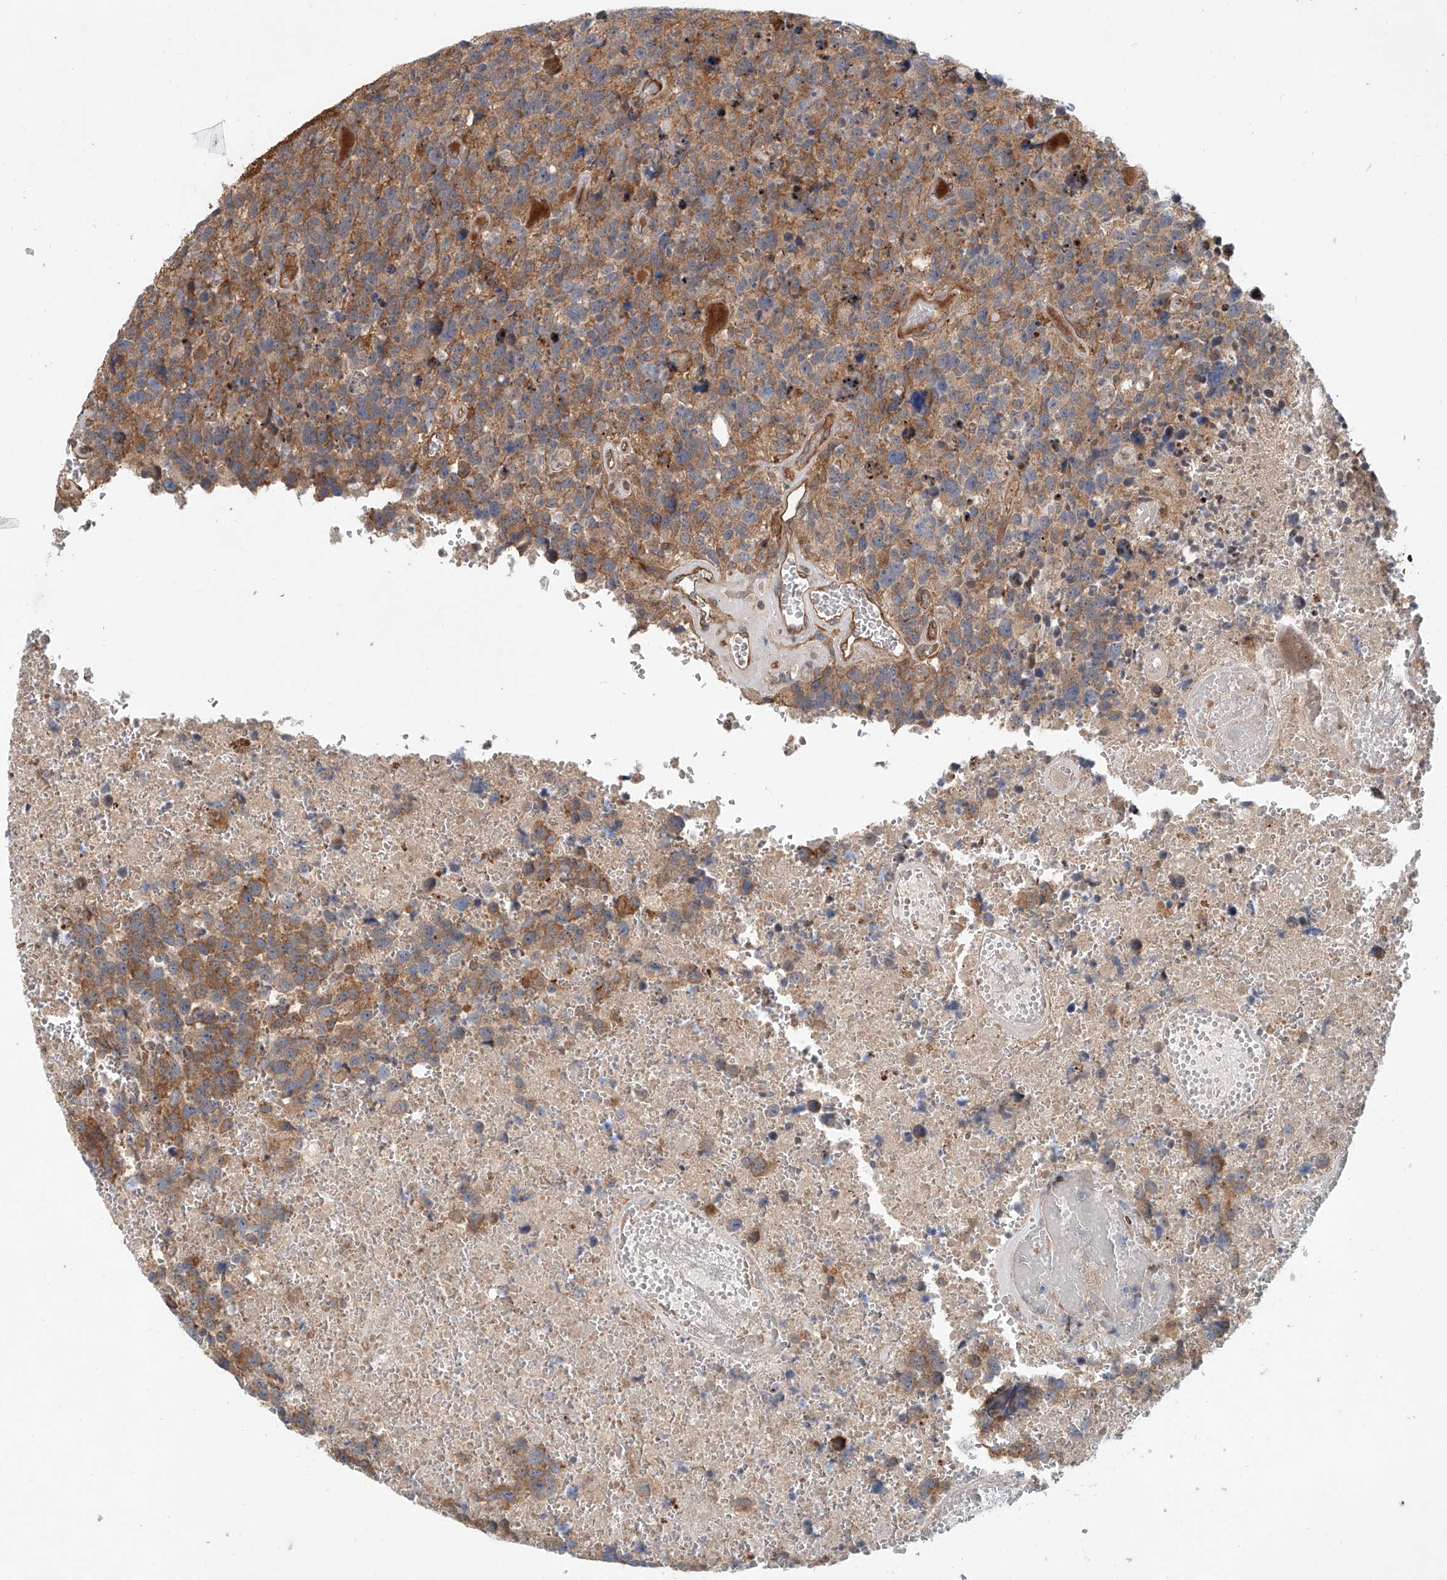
{"staining": {"intensity": "moderate", "quantity": ">75%", "location": "cytoplasmic/membranous"}, "tissue": "glioma", "cell_type": "Tumor cells", "image_type": "cancer", "snomed": [{"axis": "morphology", "description": "Glioma, malignant, High grade"}, {"axis": "topography", "description": "Brain"}], "caption": "The photomicrograph demonstrates a brown stain indicating the presence of a protein in the cytoplasmic/membranous of tumor cells in glioma. (DAB (3,3'-diaminobenzidine) IHC, brown staining for protein, blue staining for nuclei).", "gene": "SASH1", "patient": {"sex": "male", "age": 69}}